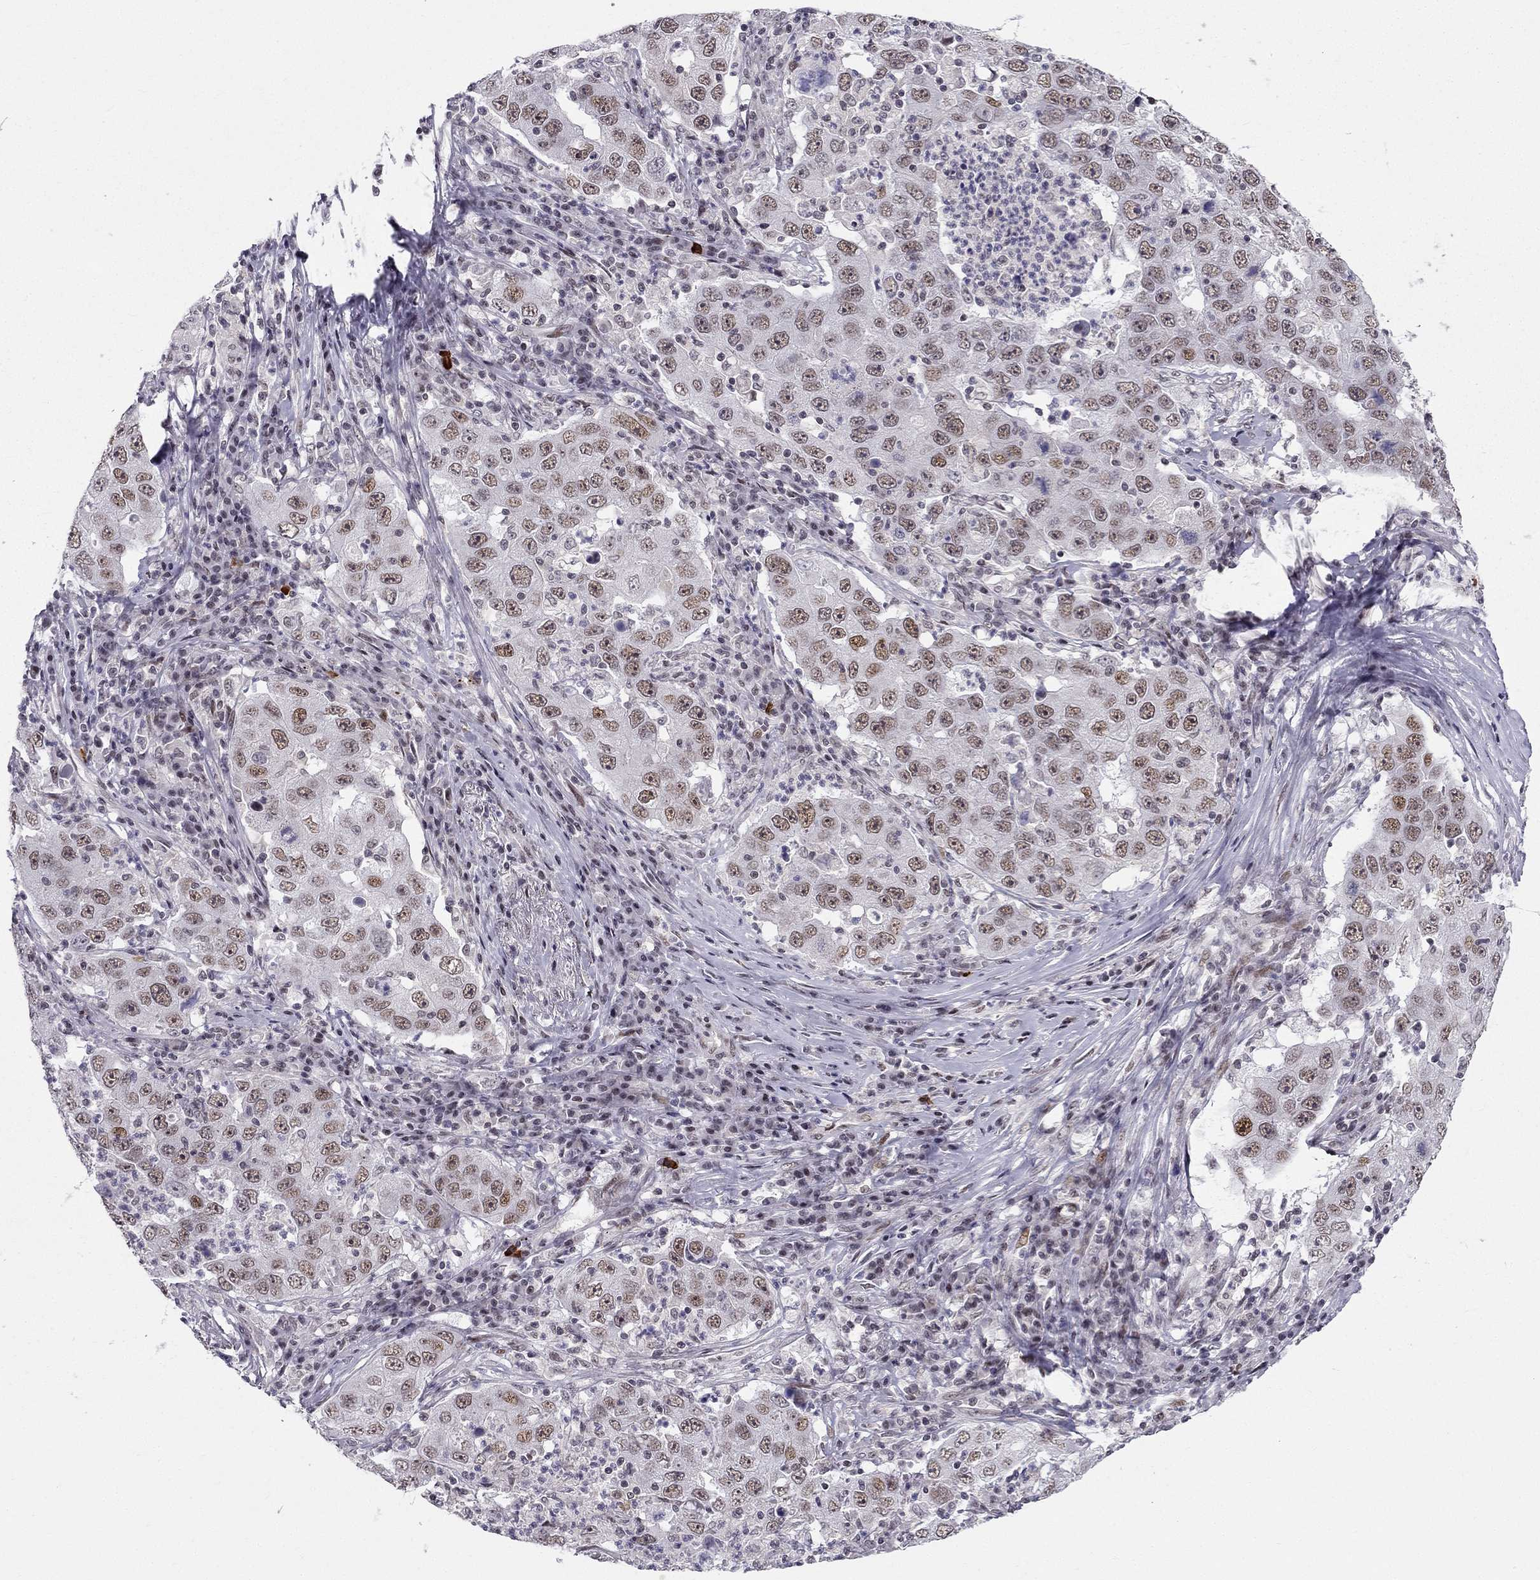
{"staining": {"intensity": "weak", "quantity": ">75%", "location": "nuclear"}, "tissue": "lung cancer", "cell_type": "Tumor cells", "image_type": "cancer", "snomed": [{"axis": "morphology", "description": "Adenocarcinoma, NOS"}, {"axis": "topography", "description": "Lung"}], "caption": "Protein expression analysis of human lung cancer reveals weak nuclear positivity in approximately >75% of tumor cells. Nuclei are stained in blue.", "gene": "RPRD2", "patient": {"sex": "male", "age": 73}}